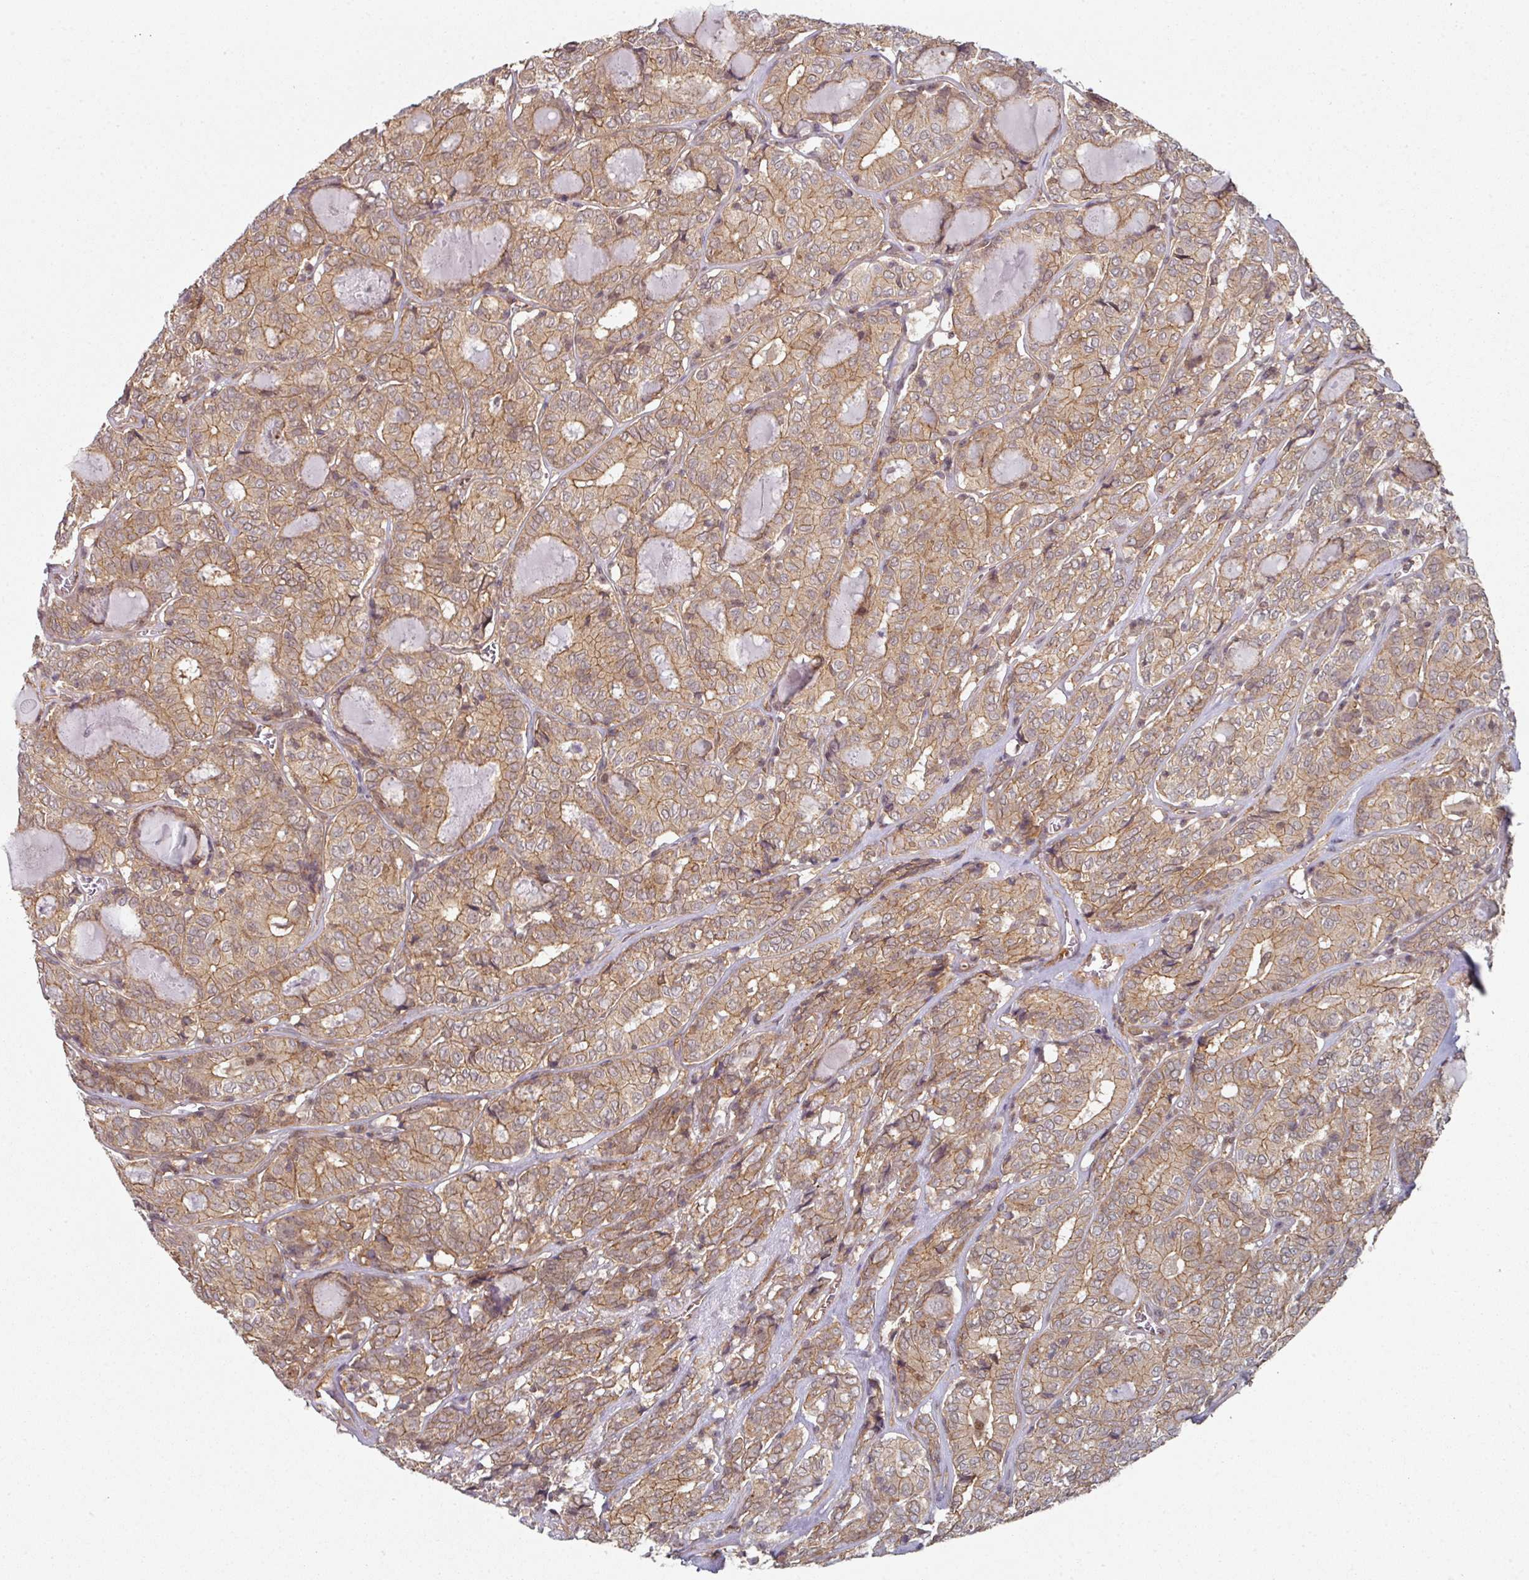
{"staining": {"intensity": "moderate", "quantity": ">75%", "location": "cytoplasmic/membranous"}, "tissue": "thyroid cancer", "cell_type": "Tumor cells", "image_type": "cancer", "snomed": [{"axis": "morphology", "description": "Papillary adenocarcinoma, NOS"}, {"axis": "topography", "description": "Thyroid gland"}], "caption": "Immunohistochemical staining of thyroid cancer (papillary adenocarcinoma) exhibits medium levels of moderate cytoplasmic/membranous protein positivity in about >75% of tumor cells.", "gene": "PSME3IP1", "patient": {"sex": "female", "age": 72}}